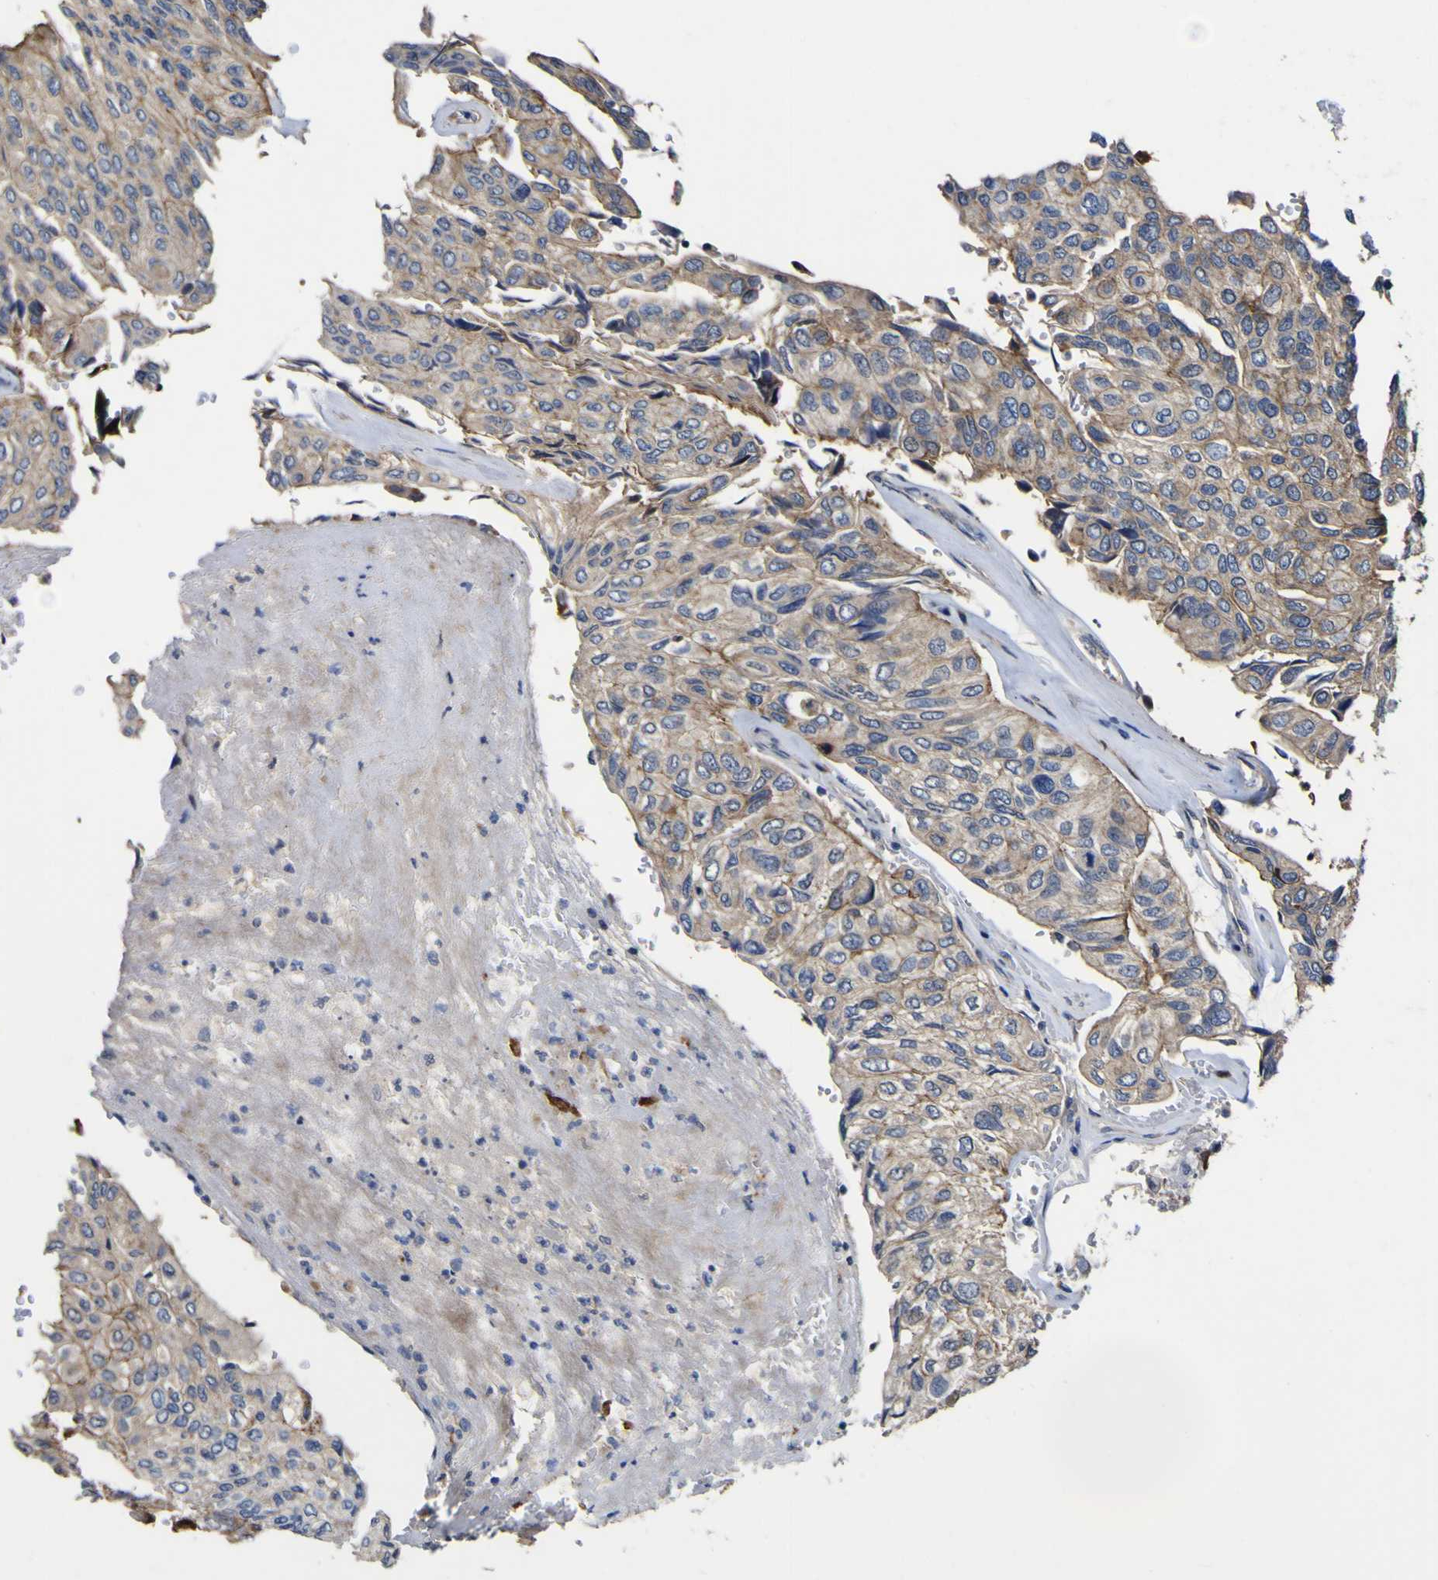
{"staining": {"intensity": "weak", "quantity": ">75%", "location": "cytoplasmic/membranous"}, "tissue": "urothelial cancer", "cell_type": "Tumor cells", "image_type": "cancer", "snomed": [{"axis": "morphology", "description": "Urothelial carcinoma, High grade"}, {"axis": "topography", "description": "Urinary bladder"}], "caption": "Weak cytoplasmic/membranous protein positivity is present in about >75% of tumor cells in urothelial carcinoma (high-grade).", "gene": "CCL2", "patient": {"sex": "male", "age": 66}}